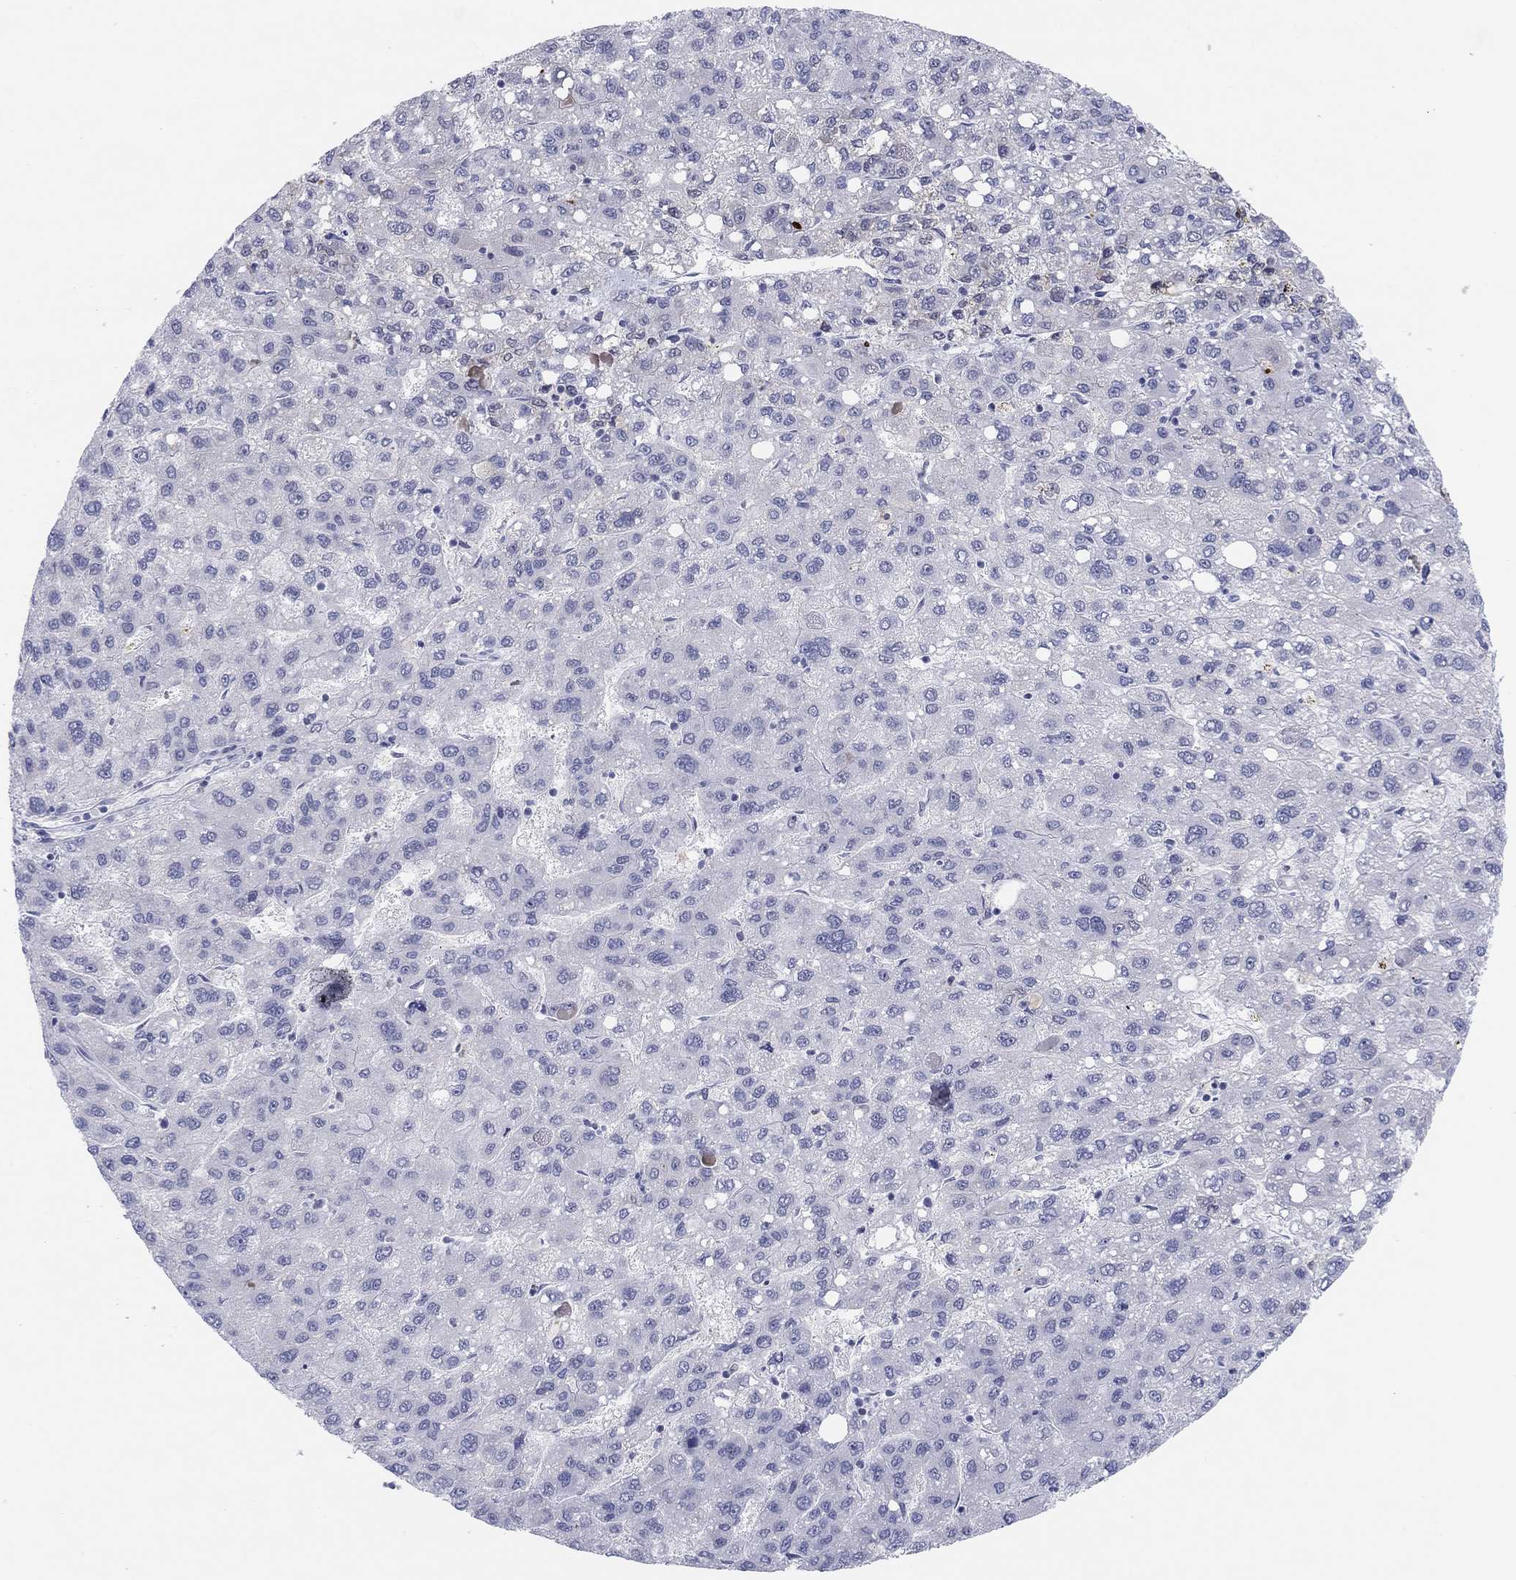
{"staining": {"intensity": "negative", "quantity": "none", "location": "none"}, "tissue": "liver cancer", "cell_type": "Tumor cells", "image_type": "cancer", "snomed": [{"axis": "morphology", "description": "Carcinoma, Hepatocellular, NOS"}, {"axis": "topography", "description": "Liver"}], "caption": "Immunohistochemistry (IHC) histopathology image of neoplastic tissue: human liver cancer (hepatocellular carcinoma) stained with DAB (3,3'-diaminobenzidine) reveals no significant protein positivity in tumor cells.", "gene": "PDXK", "patient": {"sex": "female", "age": 82}}